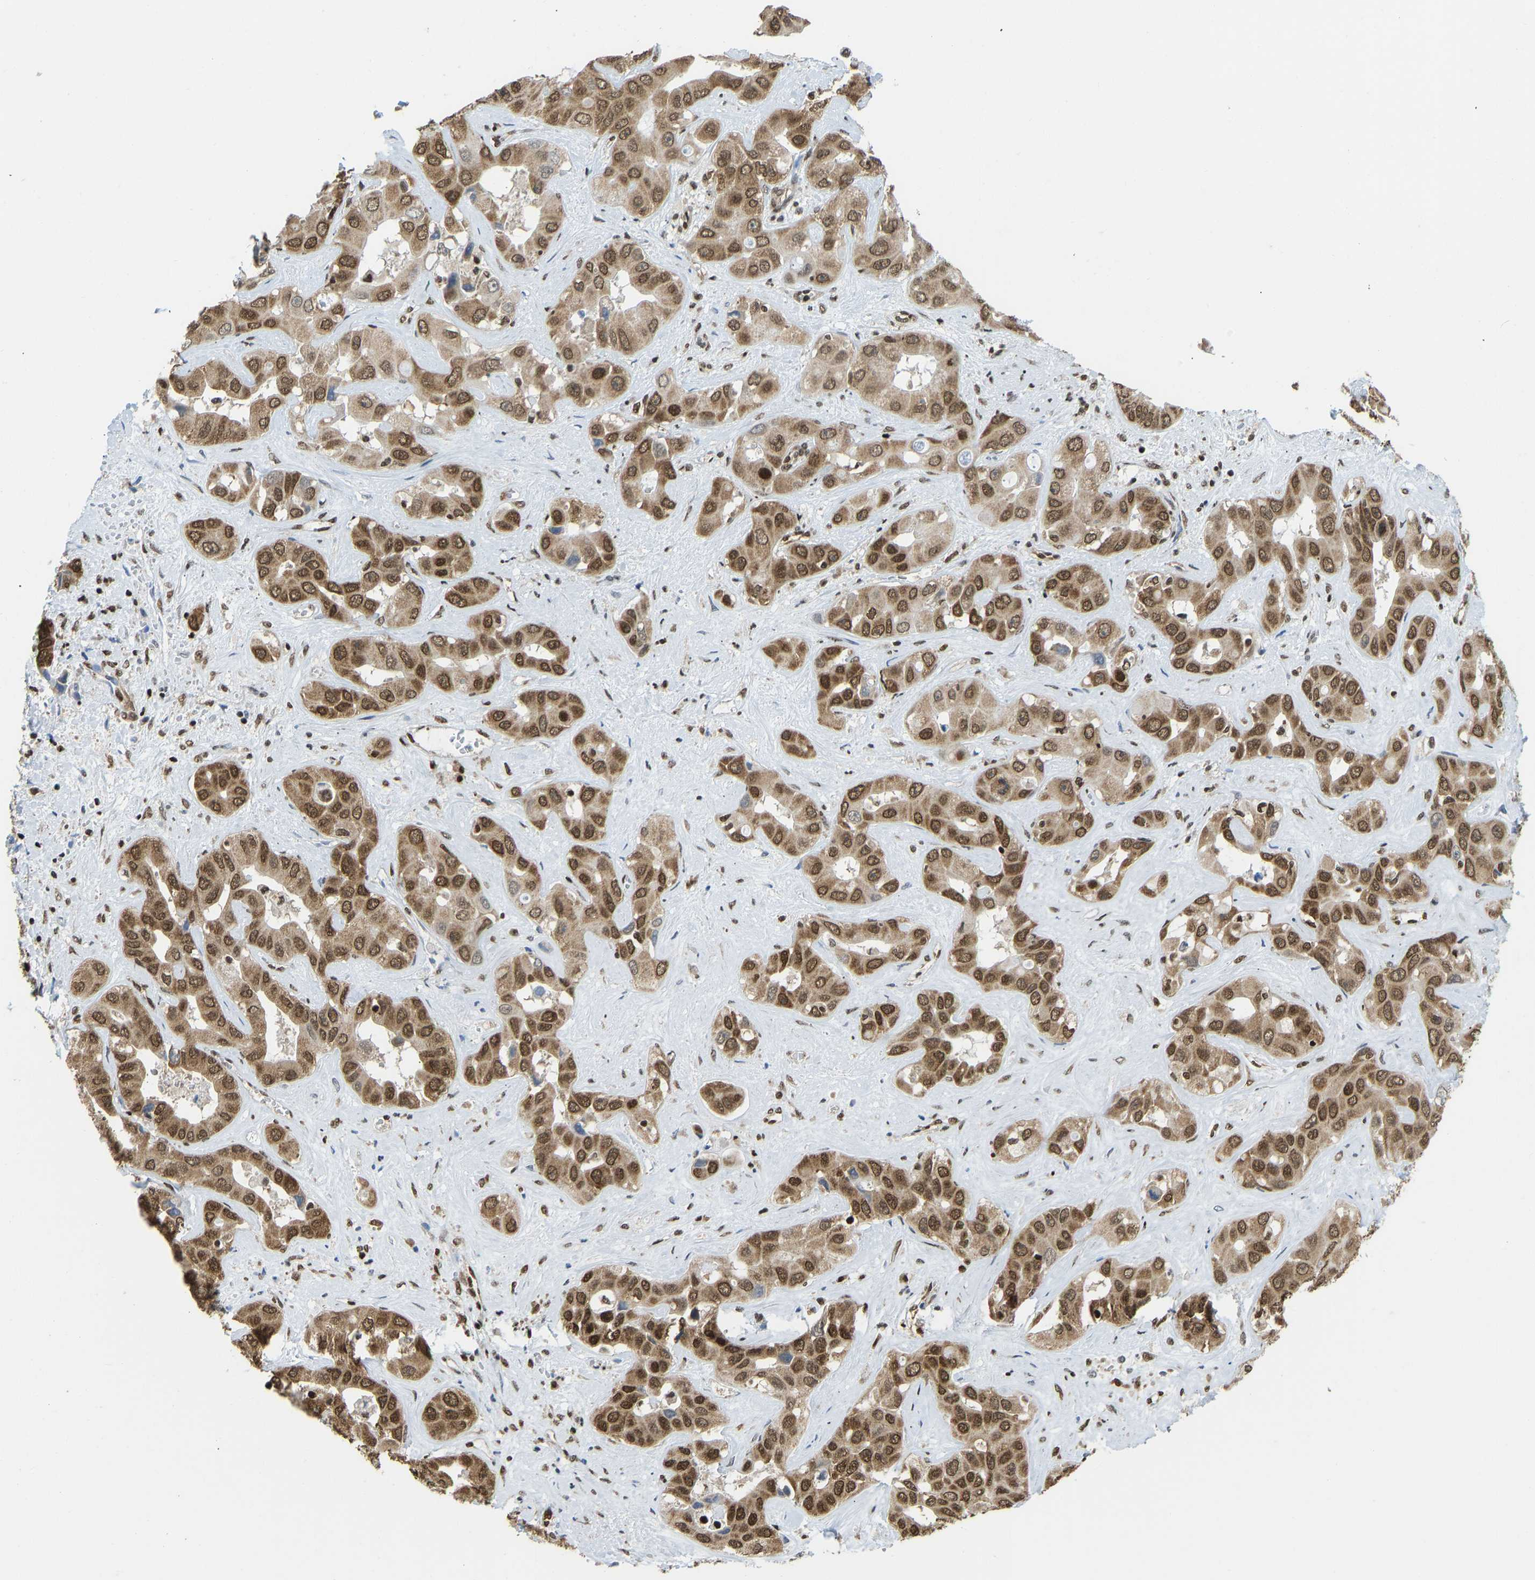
{"staining": {"intensity": "moderate", "quantity": ">75%", "location": "cytoplasmic/membranous,nuclear"}, "tissue": "liver cancer", "cell_type": "Tumor cells", "image_type": "cancer", "snomed": [{"axis": "morphology", "description": "Cholangiocarcinoma"}, {"axis": "topography", "description": "Liver"}], "caption": "Immunohistochemistry (IHC) of liver cancer (cholangiocarcinoma) displays medium levels of moderate cytoplasmic/membranous and nuclear staining in about >75% of tumor cells. The staining was performed using DAB (3,3'-diaminobenzidine) to visualize the protein expression in brown, while the nuclei were stained in blue with hematoxylin (Magnification: 20x).", "gene": "ZSCAN20", "patient": {"sex": "female", "age": 52}}